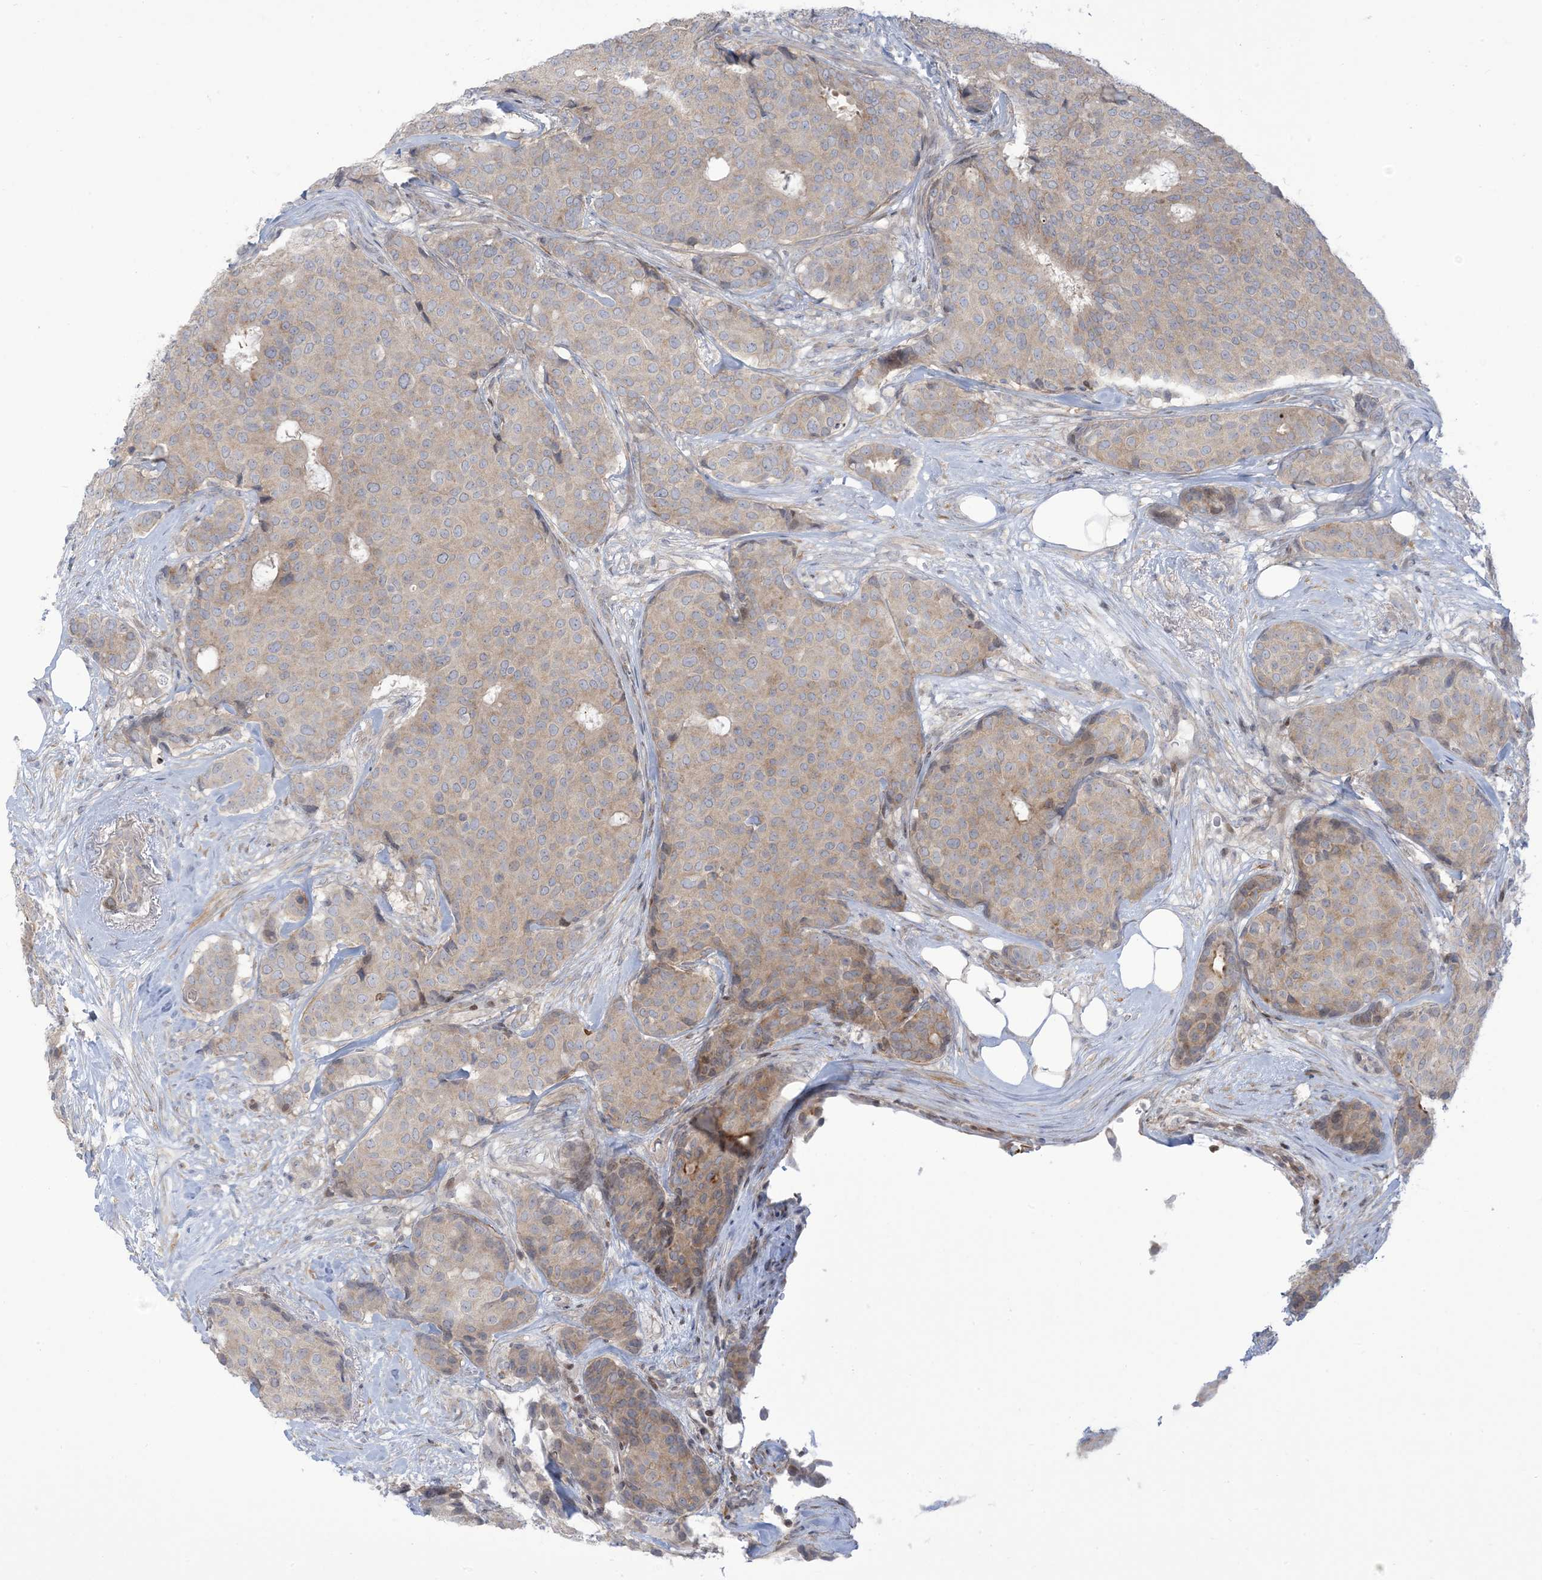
{"staining": {"intensity": "weak", "quantity": ">75%", "location": "cytoplasmic/membranous"}, "tissue": "breast cancer", "cell_type": "Tumor cells", "image_type": "cancer", "snomed": [{"axis": "morphology", "description": "Duct carcinoma"}, {"axis": "topography", "description": "Breast"}], "caption": "Invasive ductal carcinoma (breast) stained for a protein shows weak cytoplasmic/membranous positivity in tumor cells.", "gene": "AFTPH", "patient": {"sex": "female", "age": 75}}